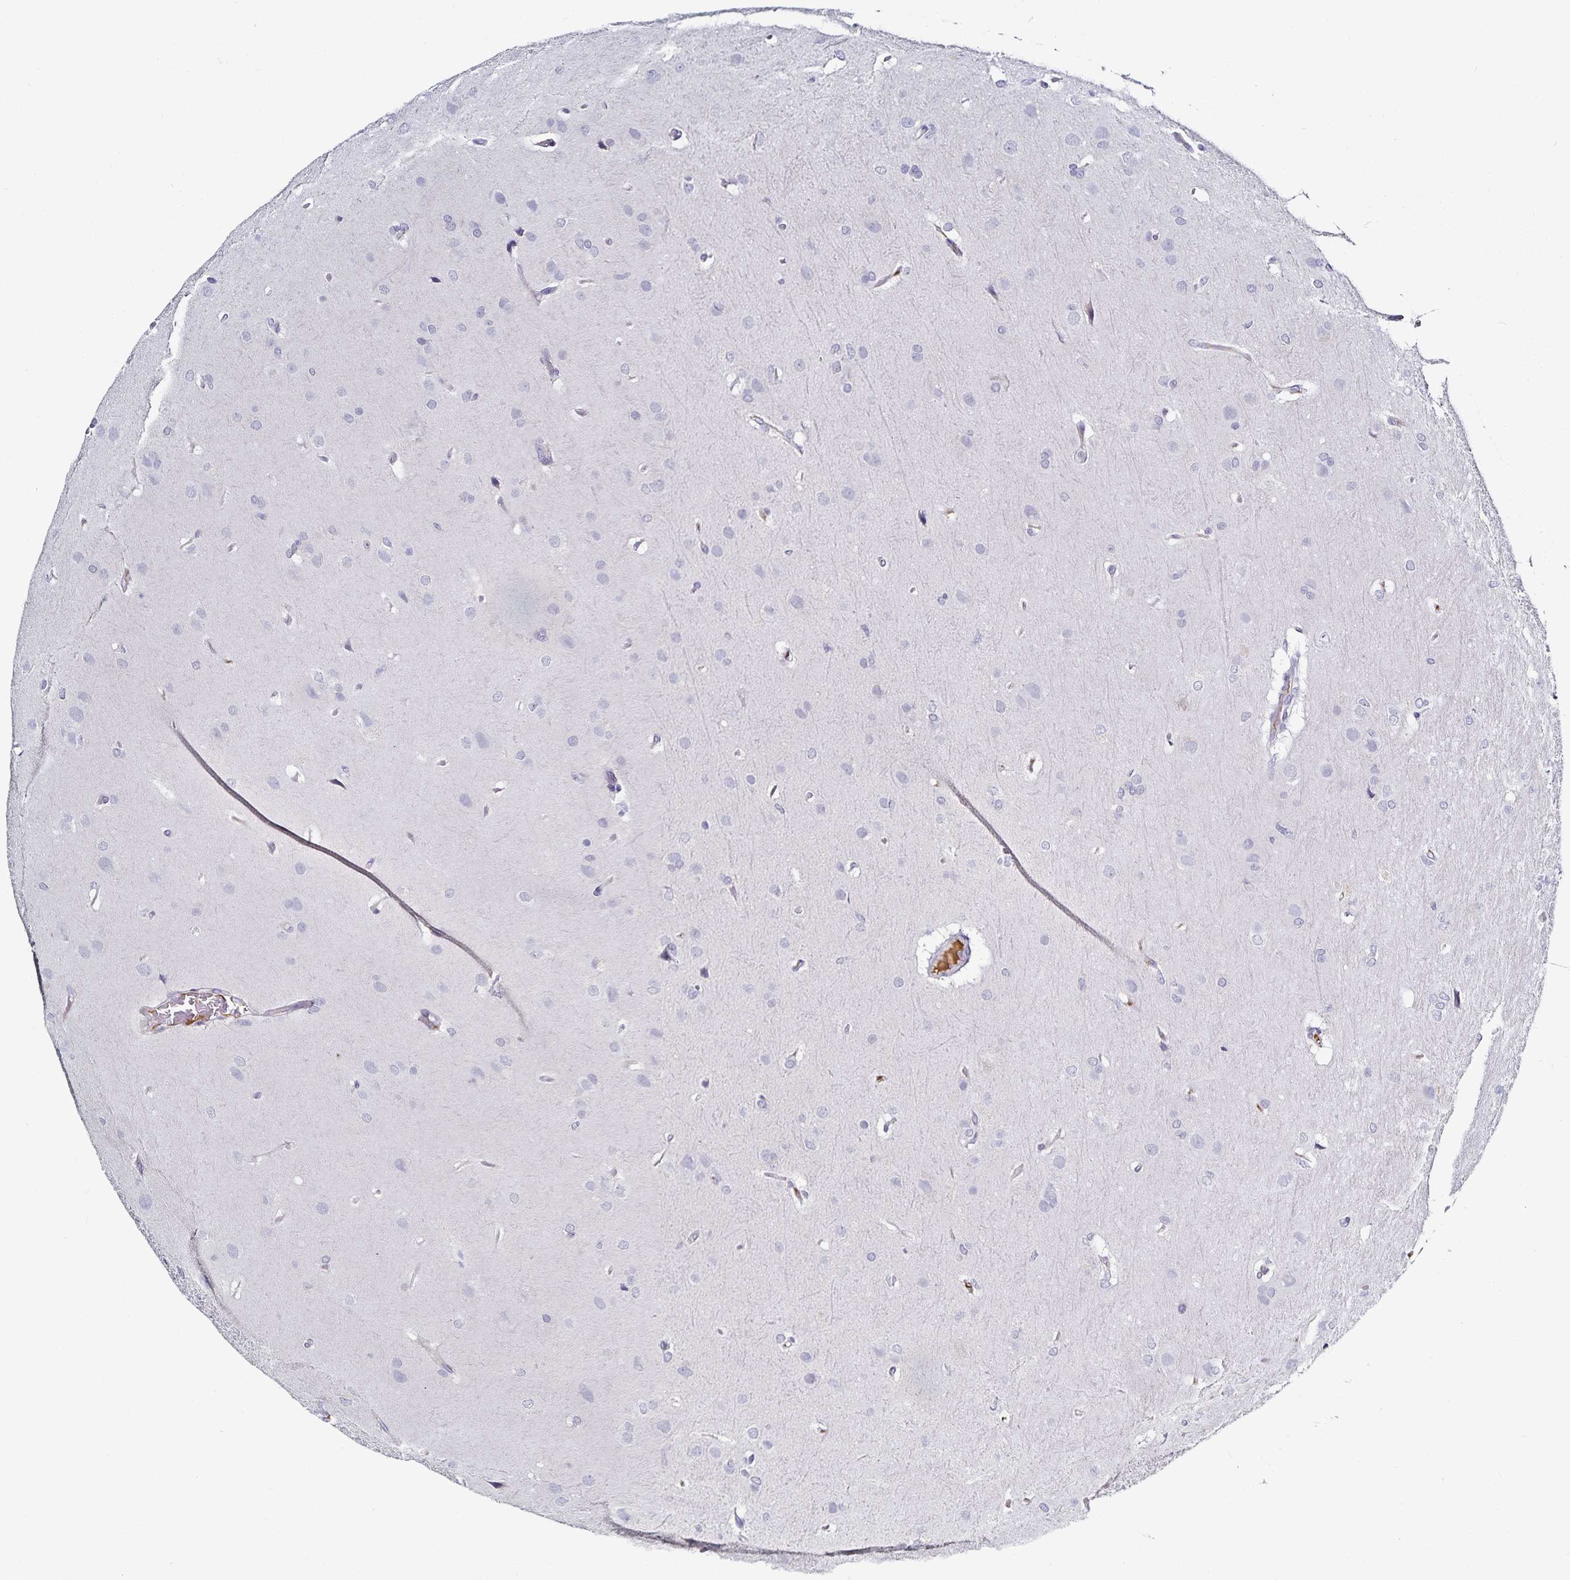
{"staining": {"intensity": "negative", "quantity": "none", "location": "none"}, "tissue": "glioma", "cell_type": "Tumor cells", "image_type": "cancer", "snomed": [{"axis": "morphology", "description": "Glioma, malignant, High grade"}, {"axis": "topography", "description": "Brain"}], "caption": "Immunohistochemical staining of human high-grade glioma (malignant) exhibits no significant staining in tumor cells.", "gene": "TTR", "patient": {"sex": "male", "age": 53}}